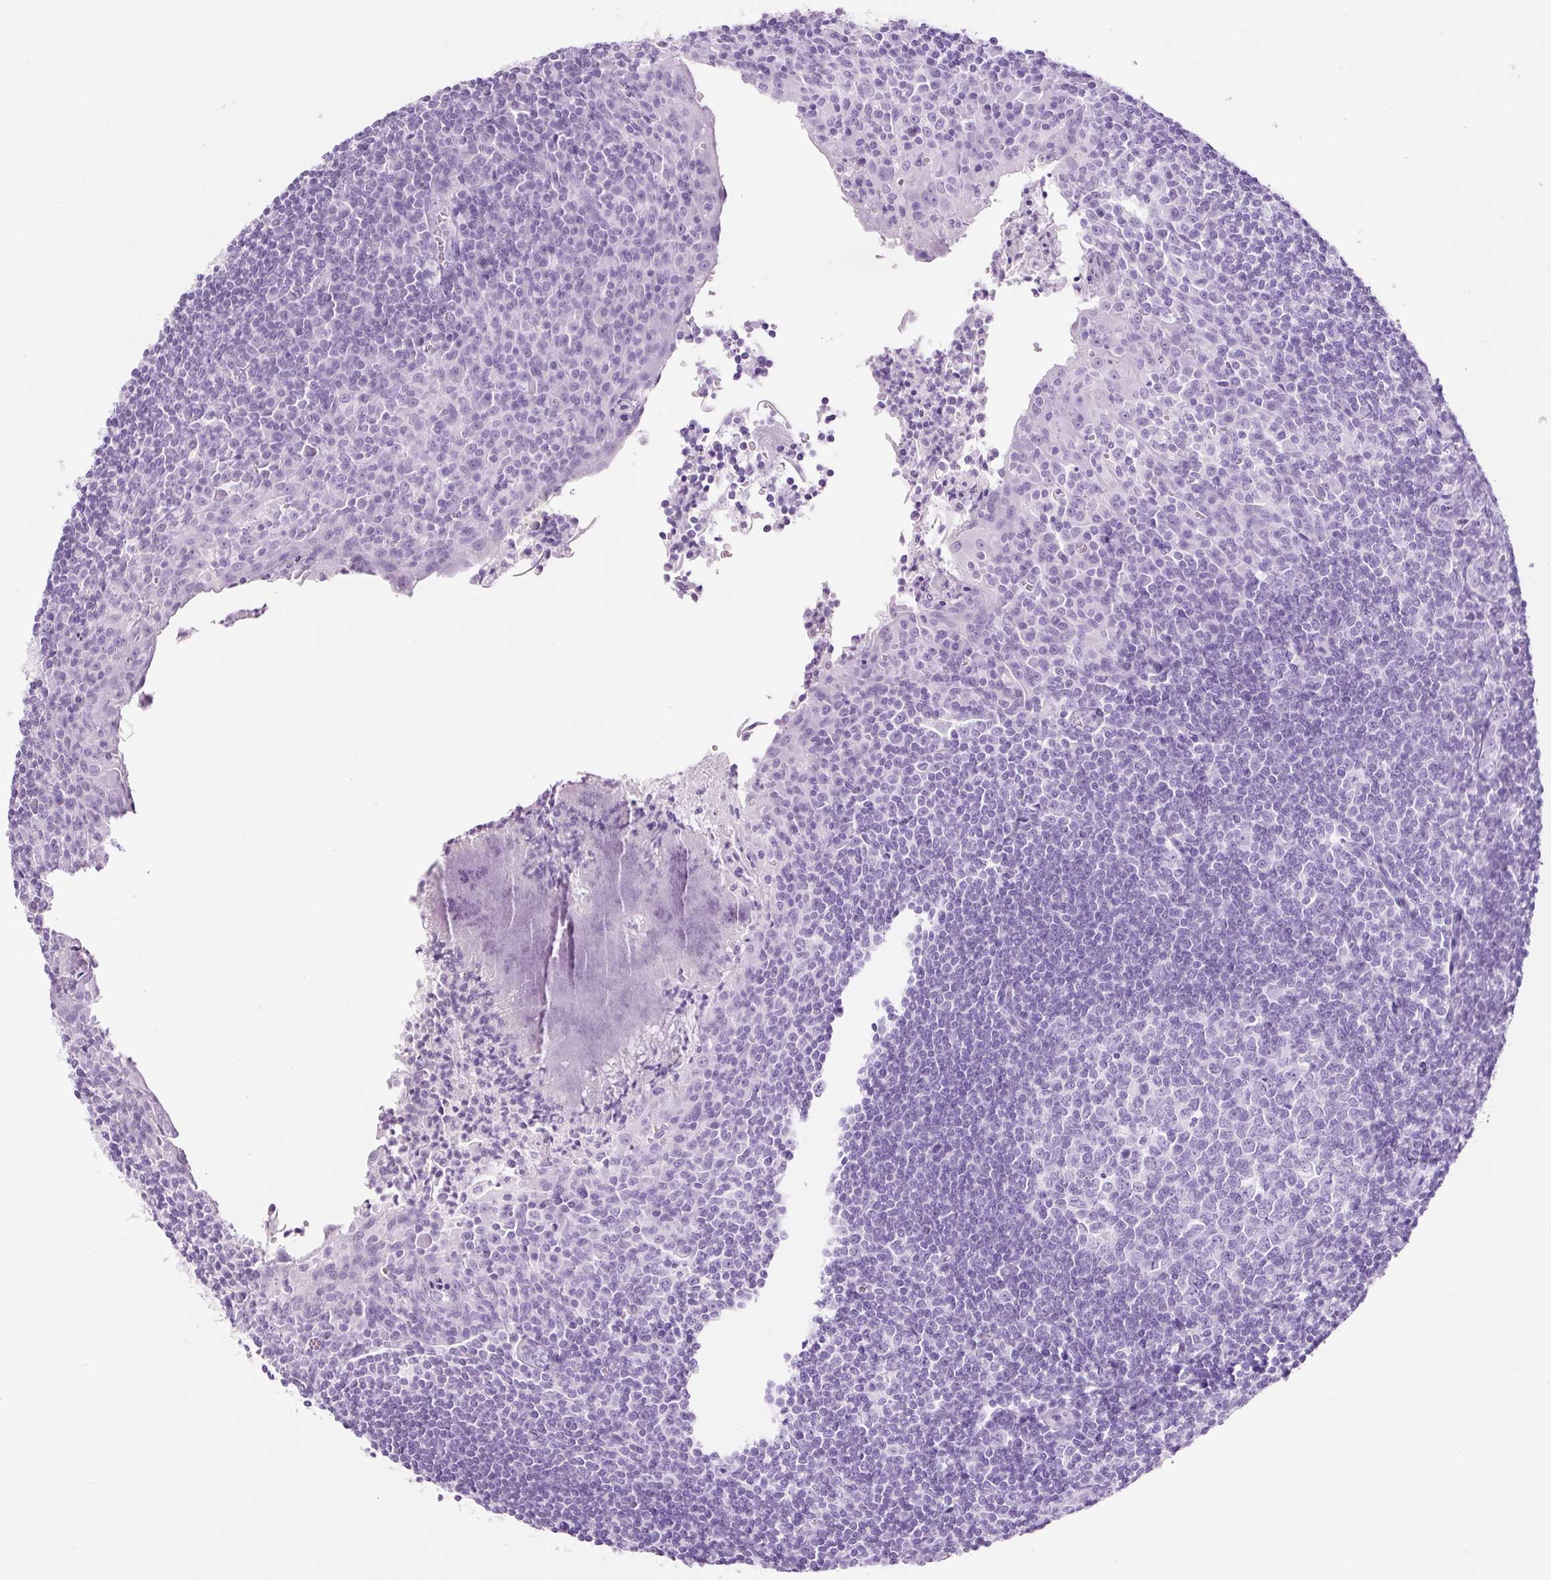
{"staining": {"intensity": "negative", "quantity": "none", "location": "none"}, "tissue": "tonsil", "cell_type": "Germinal center cells", "image_type": "normal", "snomed": [{"axis": "morphology", "description": "Normal tissue, NOS"}, {"axis": "topography", "description": "Tonsil"}], "caption": "Image shows no protein positivity in germinal center cells of benign tonsil. (IHC, brightfield microscopy, high magnification).", "gene": "ADSS1", "patient": {"sex": "male", "age": 27}}